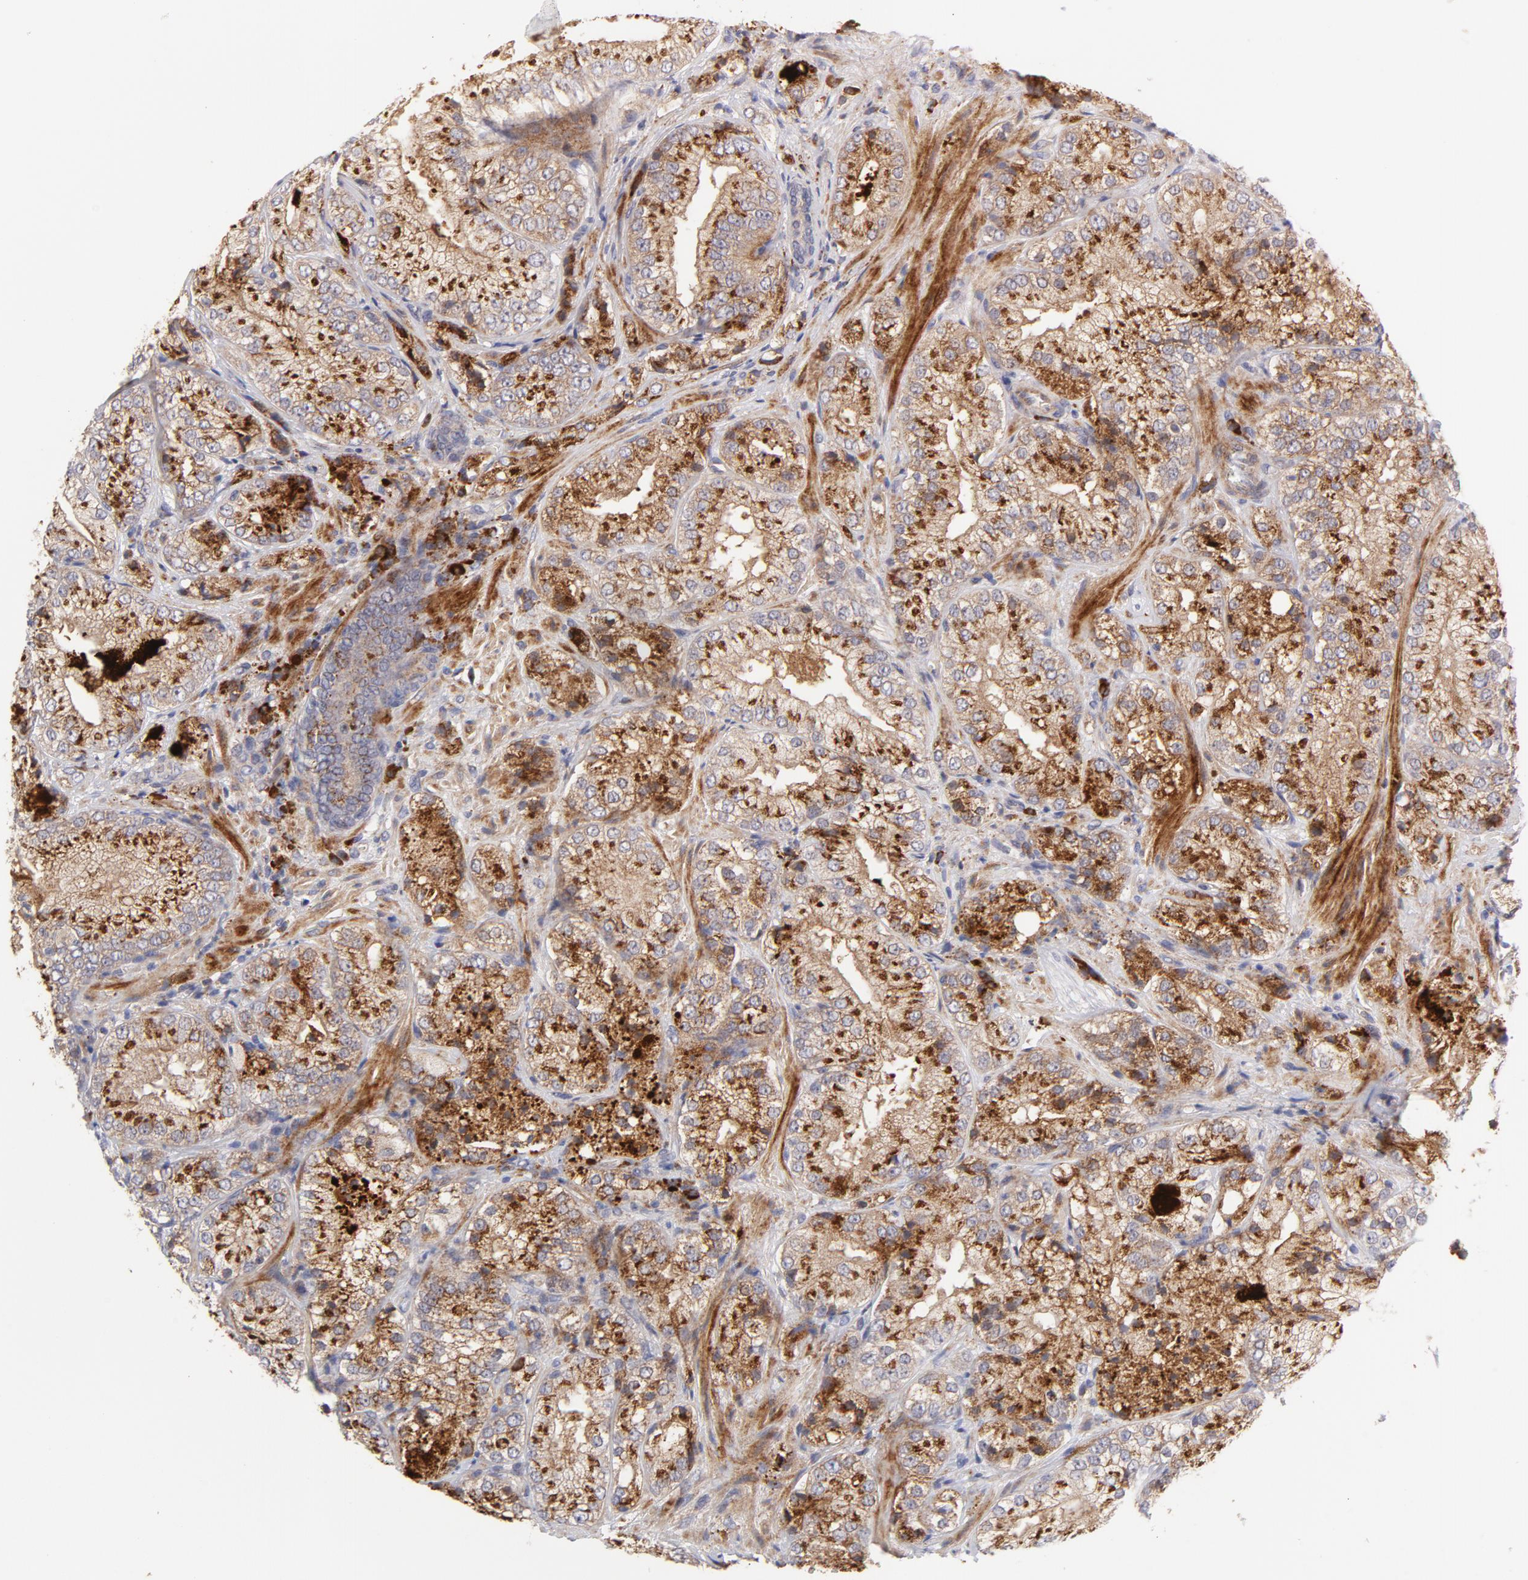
{"staining": {"intensity": "strong", "quantity": ">75%", "location": "cytoplasmic/membranous"}, "tissue": "prostate cancer", "cell_type": "Tumor cells", "image_type": "cancer", "snomed": [{"axis": "morphology", "description": "Adenocarcinoma, Low grade"}, {"axis": "topography", "description": "Prostate"}], "caption": "The micrograph exhibits staining of prostate cancer, revealing strong cytoplasmic/membranous protein positivity (brown color) within tumor cells.", "gene": "RAPGEF3", "patient": {"sex": "male", "age": 60}}